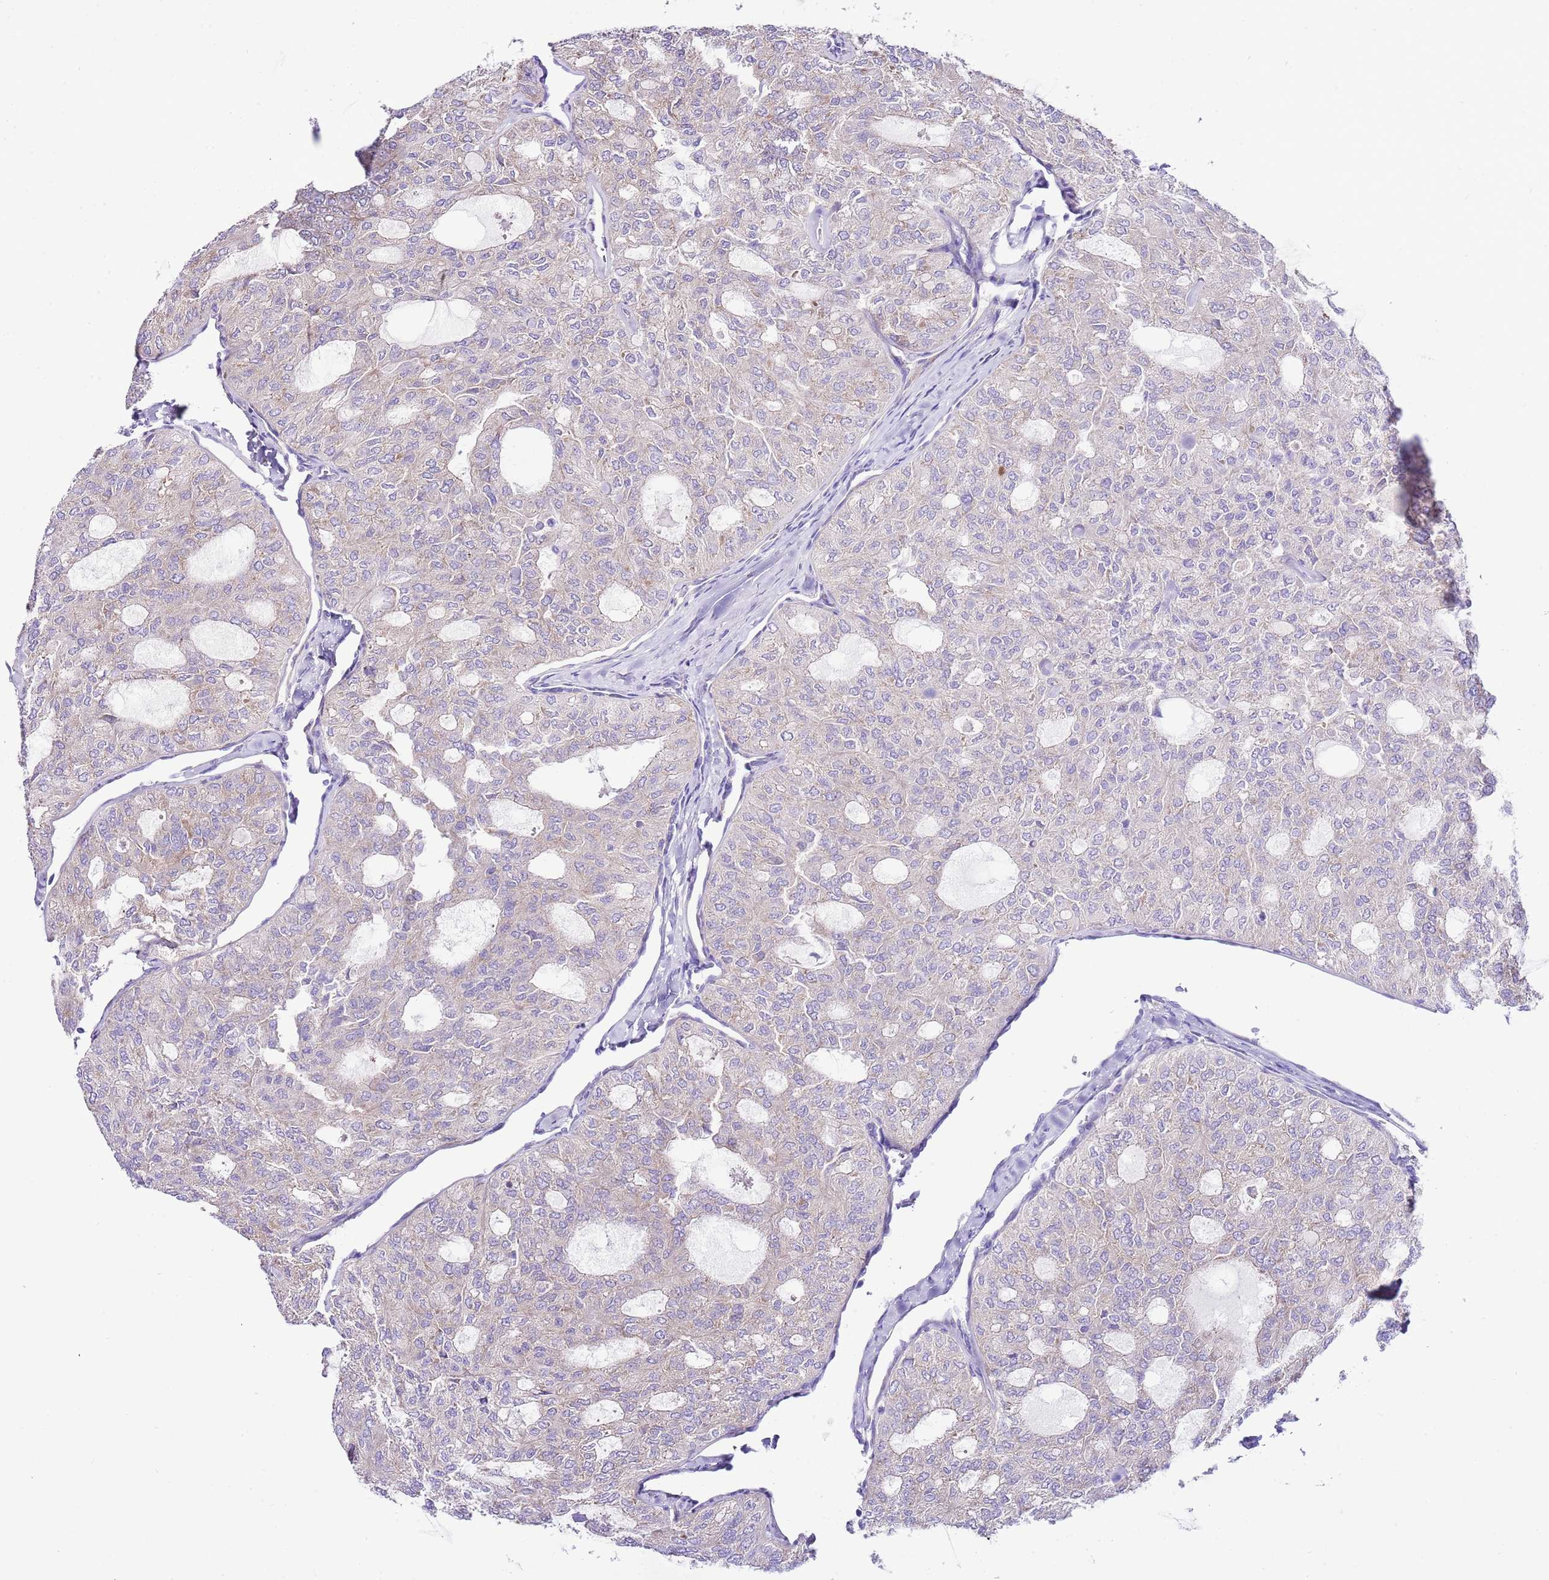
{"staining": {"intensity": "weak", "quantity": "<25%", "location": "cytoplasmic/membranous"}, "tissue": "thyroid cancer", "cell_type": "Tumor cells", "image_type": "cancer", "snomed": [{"axis": "morphology", "description": "Follicular adenoma carcinoma, NOS"}, {"axis": "topography", "description": "Thyroid gland"}], "caption": "Tumor cells are negative for protein expression in human thyroid cancer (follicular adenoma carcinoma).", "gene": "RPS10", "patient": {"sex": "male", "age": 75}}